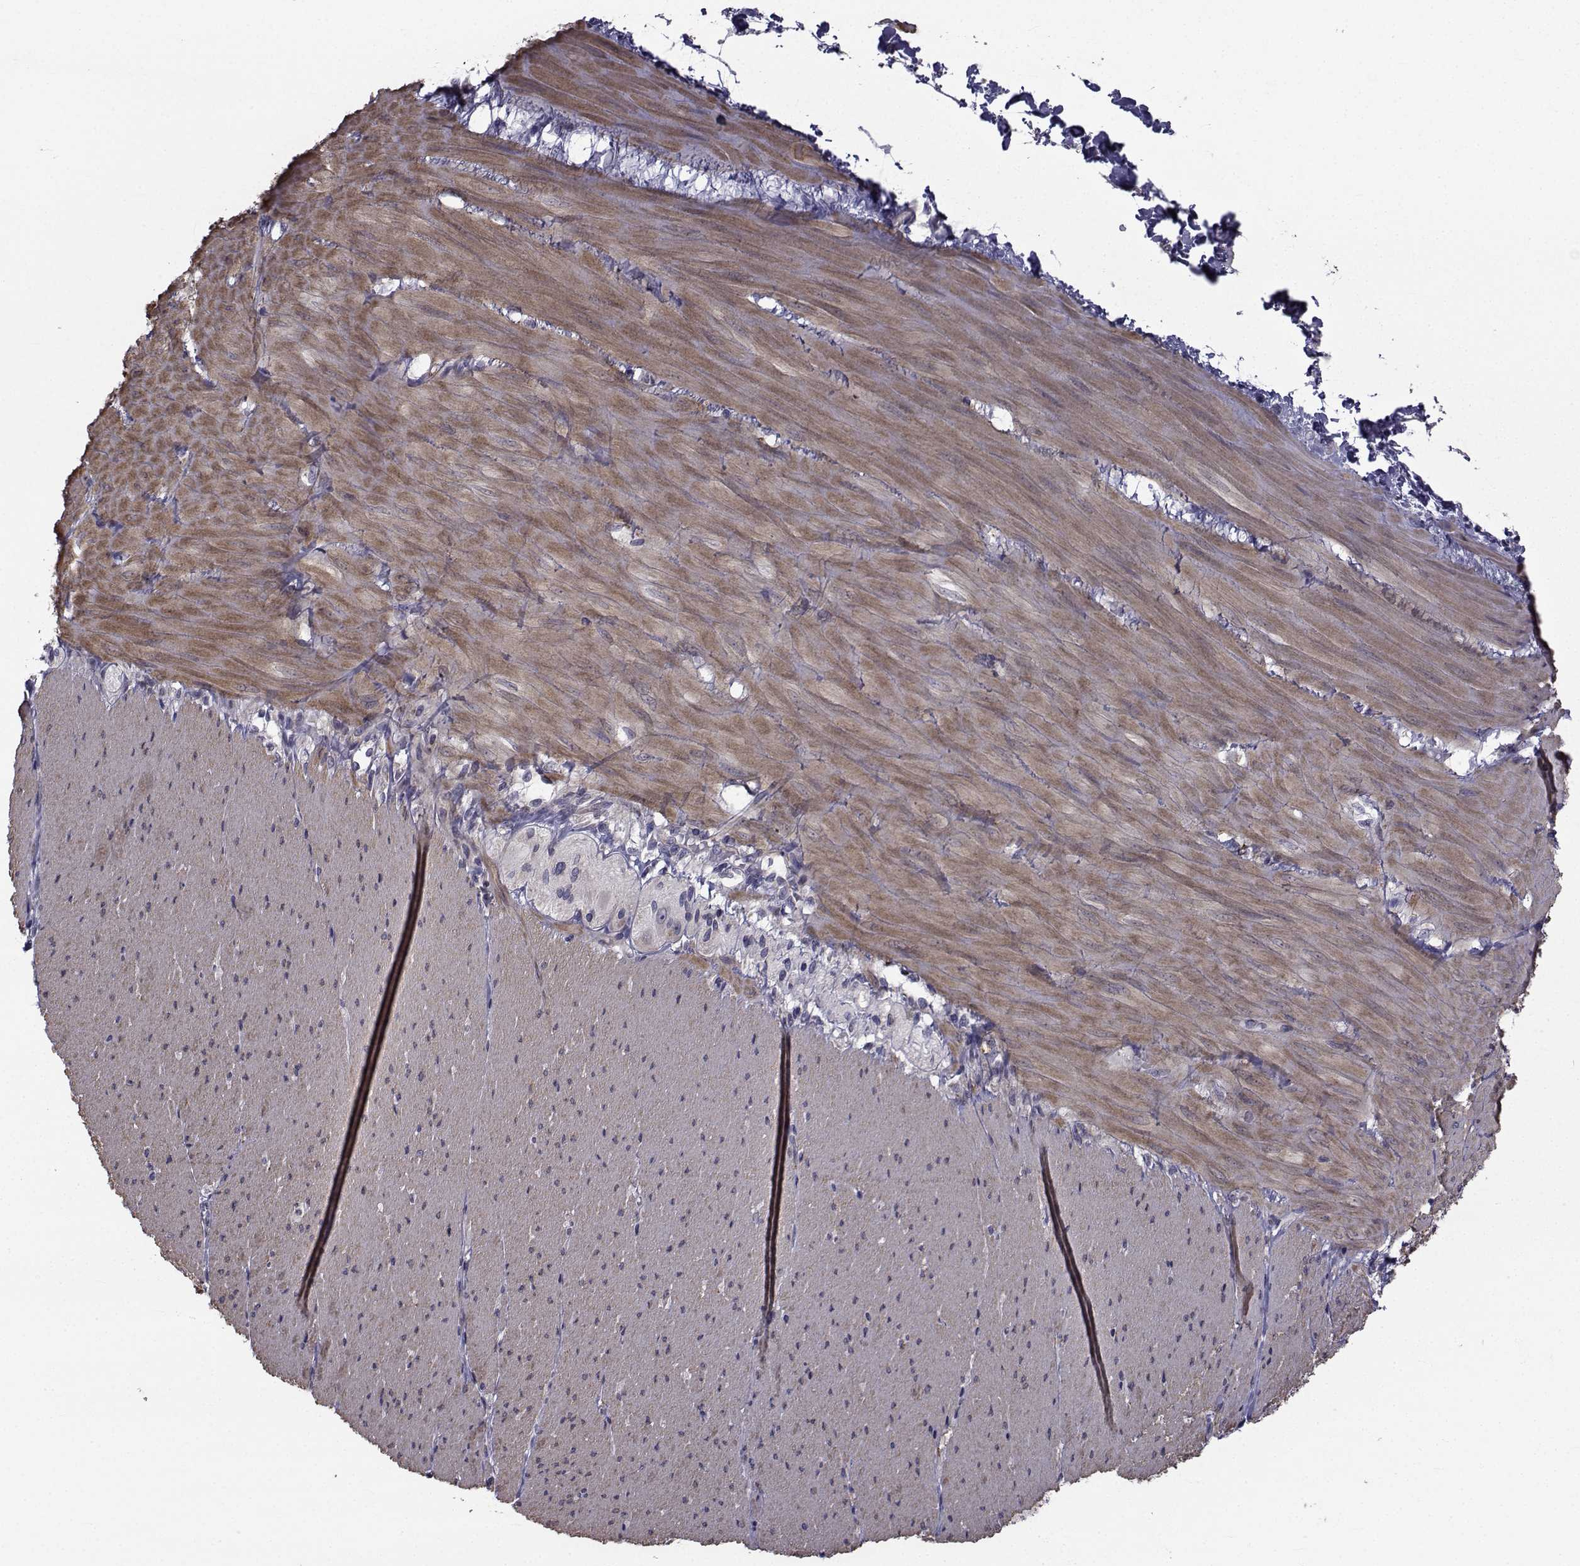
{"staining": {"intensity": "negative", "quantity": "none", "location": "none"}, "tissue": "adipose tissue", "cell_type": "Adipocytes", "image_type": "normal", "snomed": [{"axis": "morphology", "description": "Normal tissue, NOS"}, {"axis": "topography", "description": "Smooth muscle"}, {"axis": "topography", "description": "Duodenum"}, {"axis": "topography", "description": "Peripheral nerve tissue"}], "caption": "Image shows no protein staining in adipocytes of normal adipose tissue. Brightfield microscopy of IHC stained with DAB (3,3'-diaminobenzidine) (brown) and hematoxylin (blue), captured at high magnification.", "gene": "CFAP74", "patient": {"sex": "female", "age": 61}}